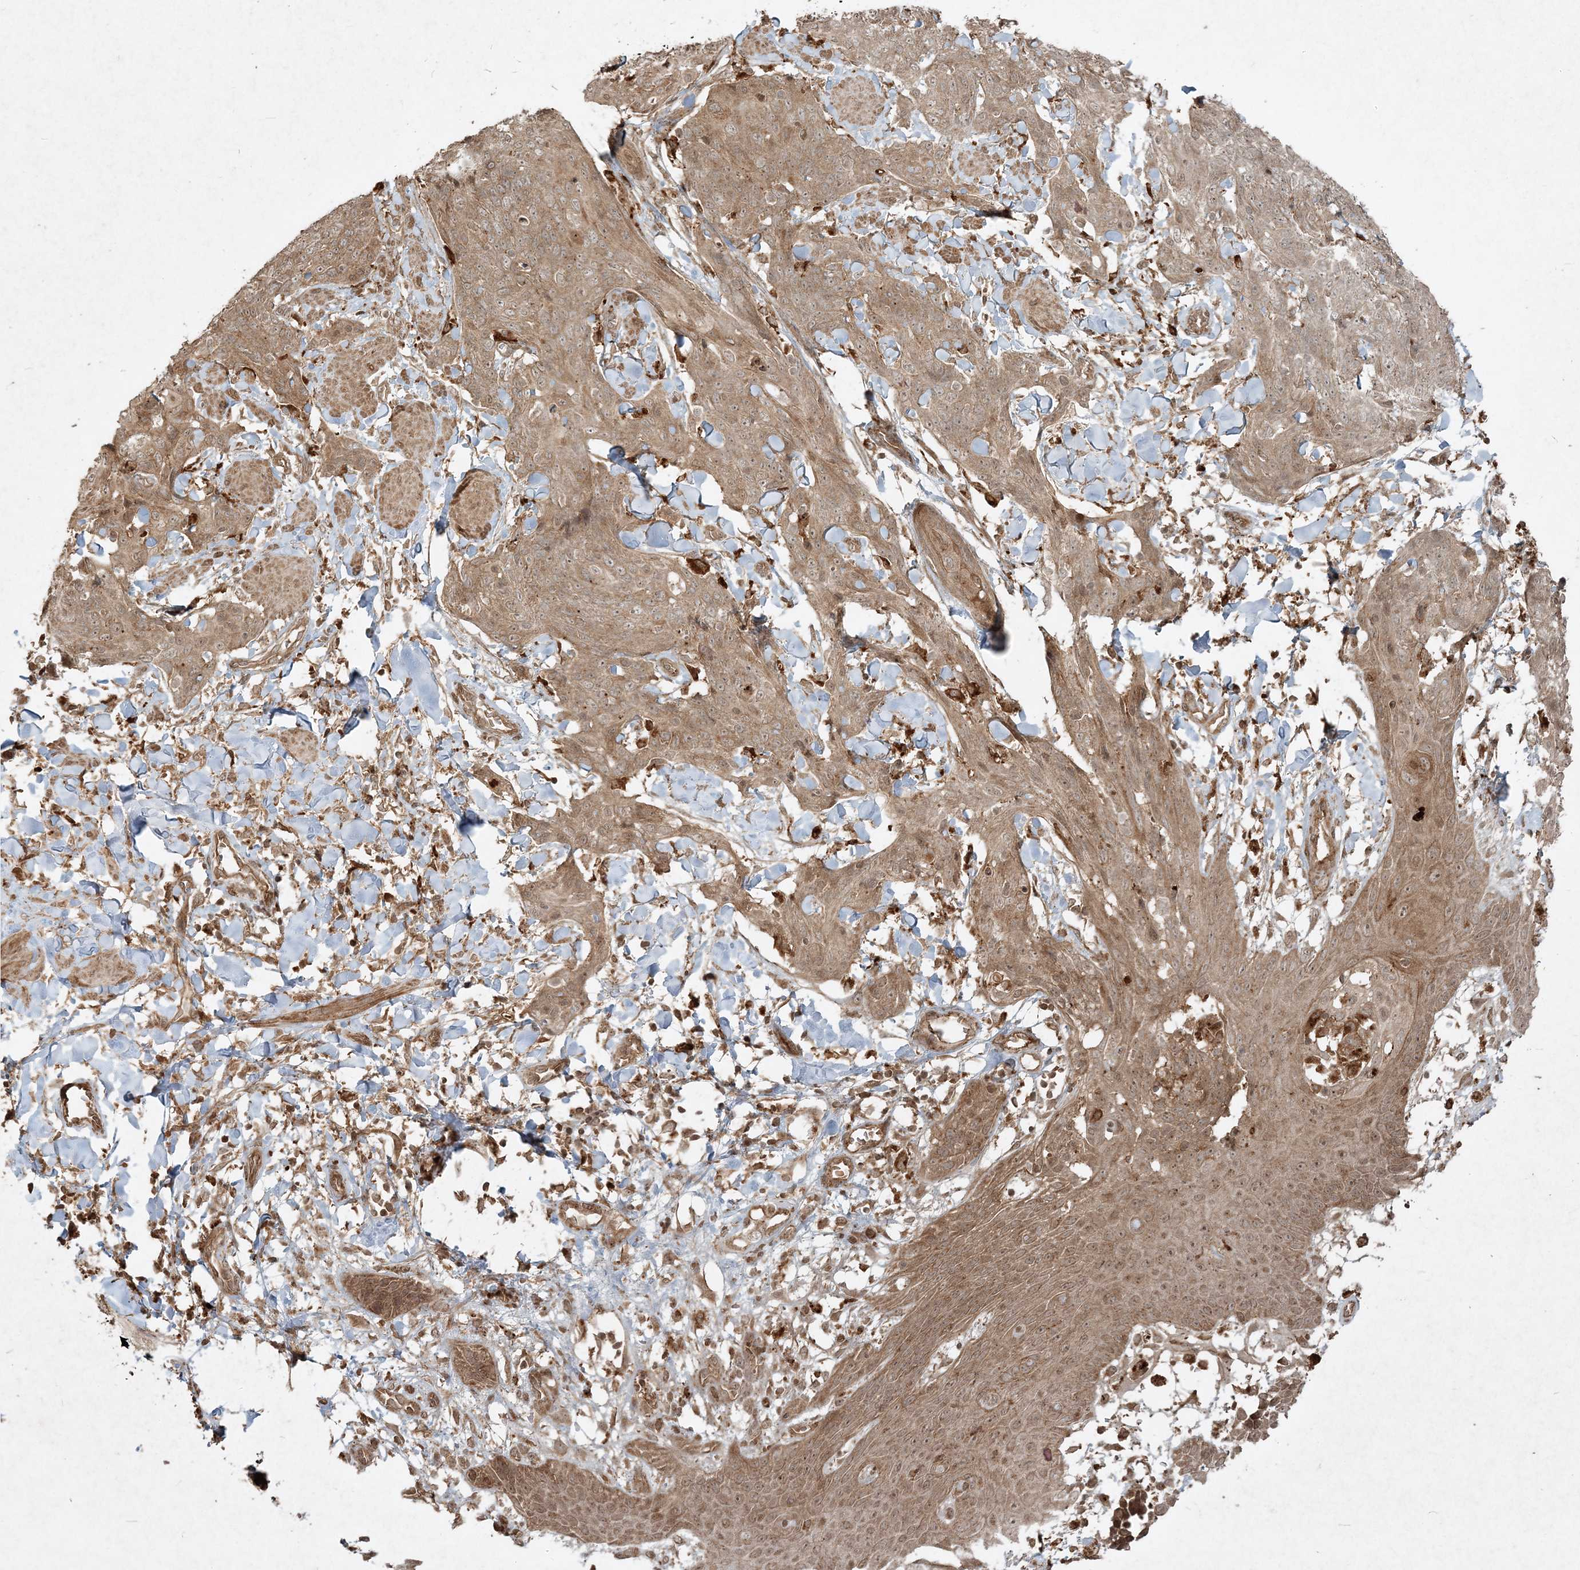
{"staining": {"intensity": "moderate", "quantity": ">75%", "location": "cytoplasmic/membranous"}, "tissue": "skin cancer", "cell_type": "Tumor cells", "image_type": "cancer", "snomed": [{"axis": "morphology", "description": "Squamous cell carcinoma, NOS"}, {"axis": "topography", "description": "Skin"}, {"axis": "topography", "description": "Vulva"}], "caption": "Immunohistochemistry (IHC) micrograph of neoplastic tissue: human skin cancer stained using IHC displays medium levels of moderate protein expression localized specifically in the cytoplasmic/membranous of tumor cells, appearing as a cytoplasmic/membranous brown color.", "gene": "NARS1", "patient": {"sex": "female", "age": 85}}